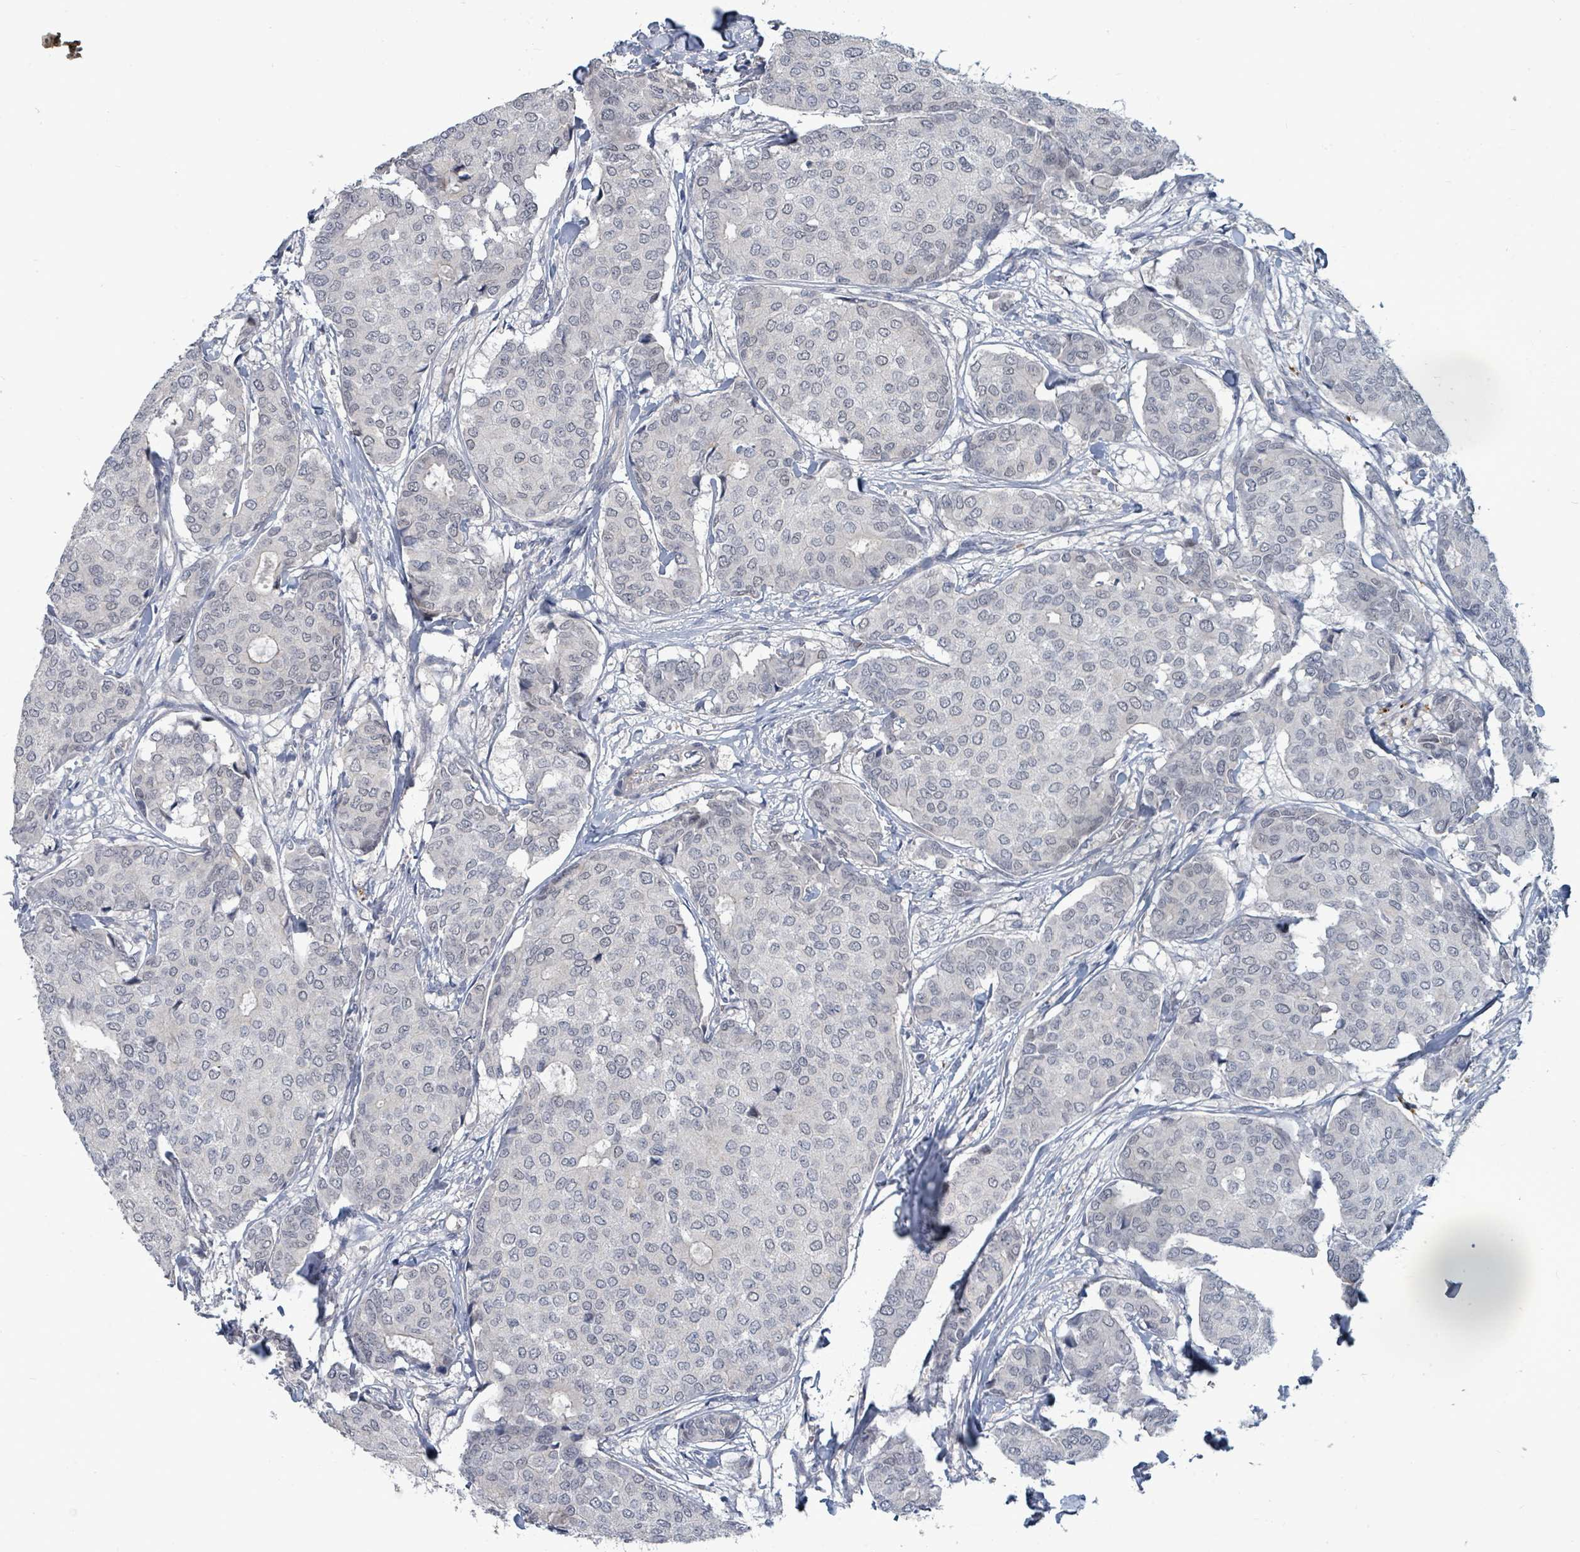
{"staining": {"intensity": "negative", "quantity": "none", "location": "none"}, "tissue": "breast cancer", "cell_type": "Tumor cells", "image_type": "cancer", "snomed": [{"axis": "morphology", "description": "Duct carcinoma"}, {"axis": "topography", "description": "Breast"}], "caption": "Tumor cells are negative for brown protein staining in breast cancer. (DAB (3,3'-diaminobenzidine) immunohistochemistry (IHC) with hematoxylin counter stain).", "gene": "TRDMT1", "patient": {"sex": "female", "age": 75}}